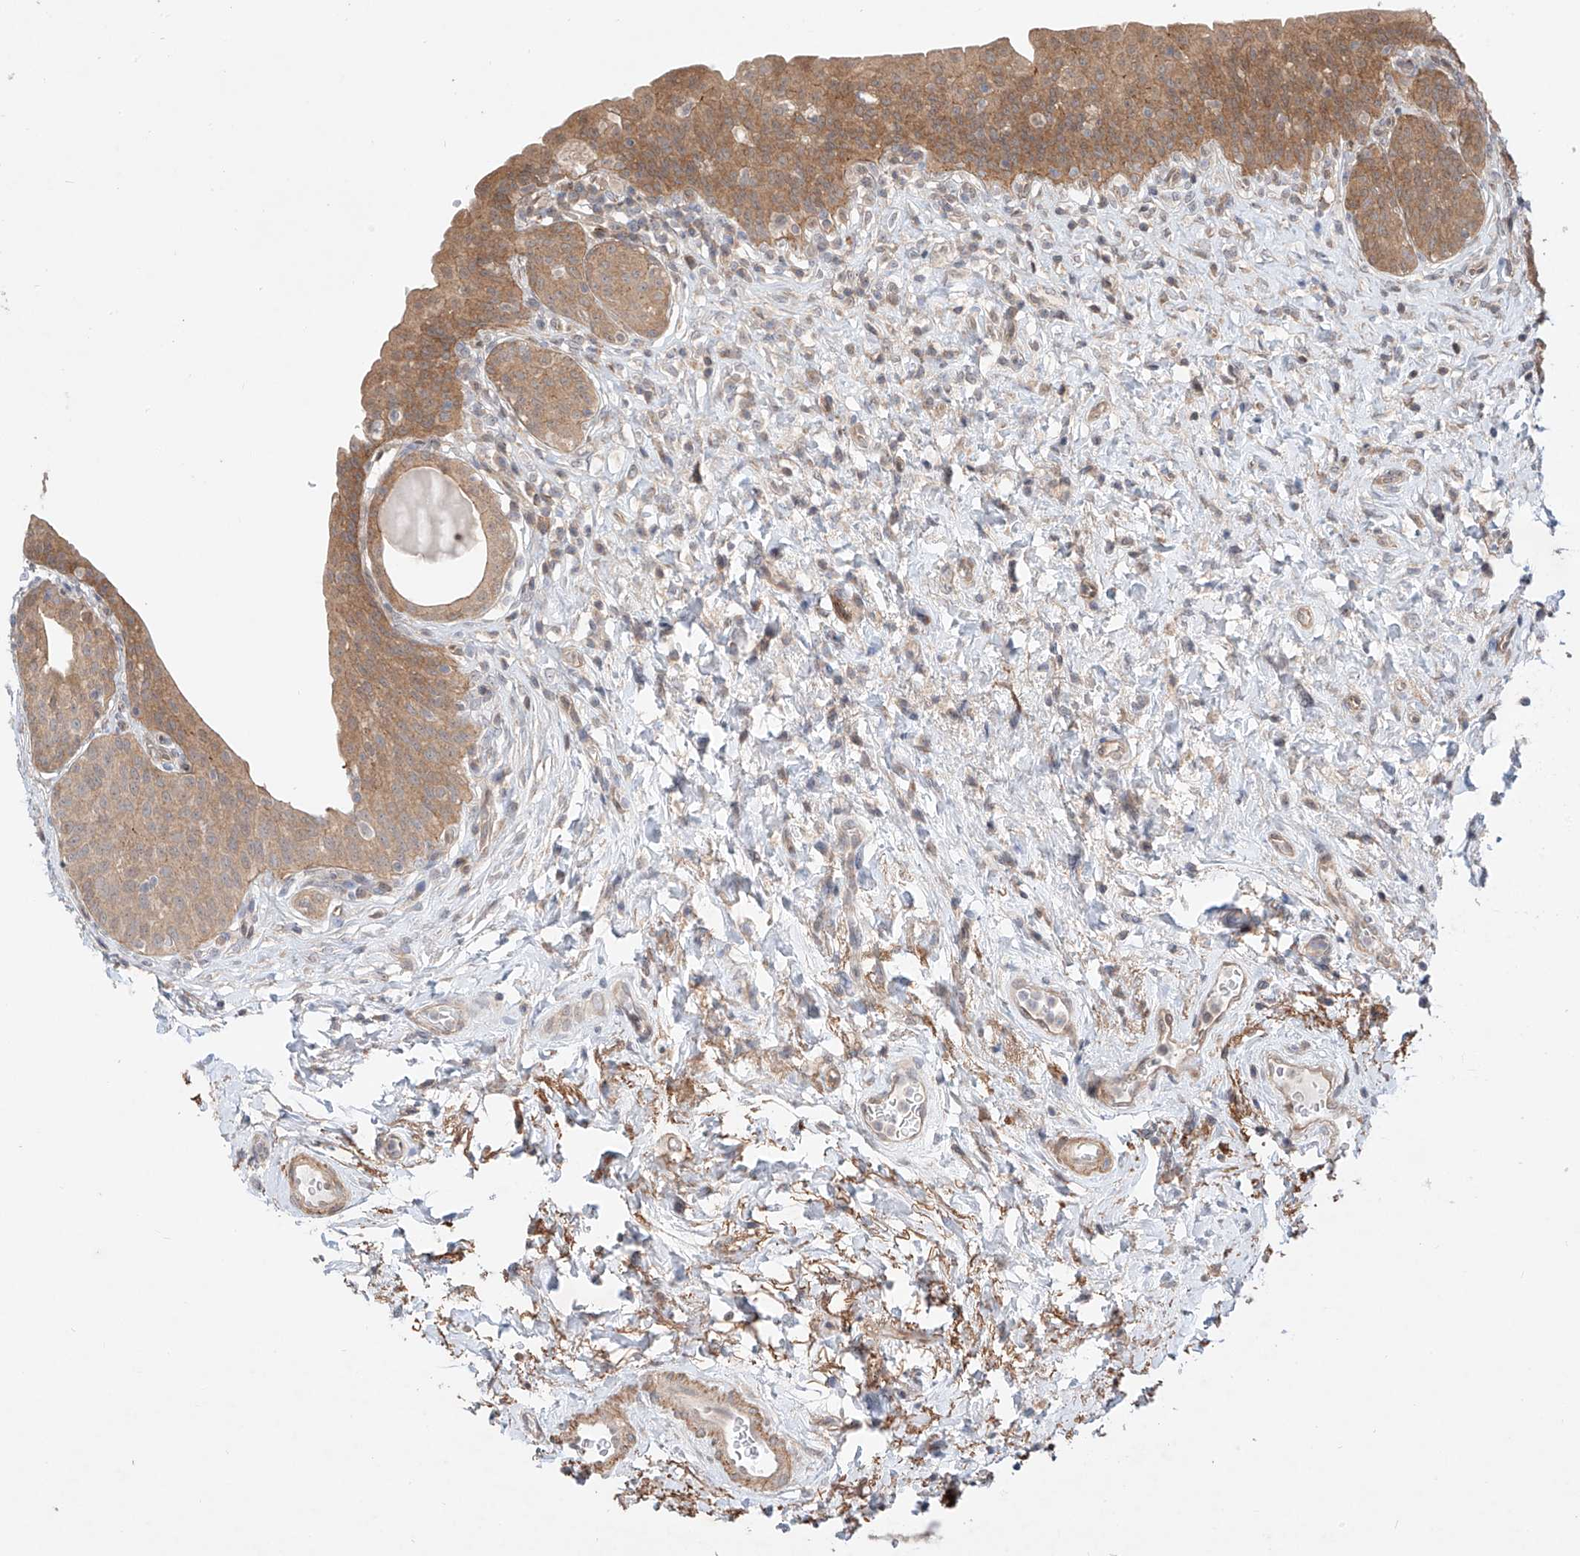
{"staining": {"intensity": "moderate", "quantity": ">75%", "location": "cytoplasmic/membranous"}, "tissue": "urinary bladder", "cell_type": "Urothelial cells", "image_type": "normal", "snomed": [{"axis": "morphology", "description": "Normal tissue, NOS"}, {"axis": "topography", "description": "Urinary bladder"}], "caption": "Immunohistochemical staining of normal human urinary bladder shows medium levels of moderate cytoplasmic/membranous positivity in about >75% of urothelial cells.", "gene": "TSR2", "patient": {"sex": "male", "age": 83}}